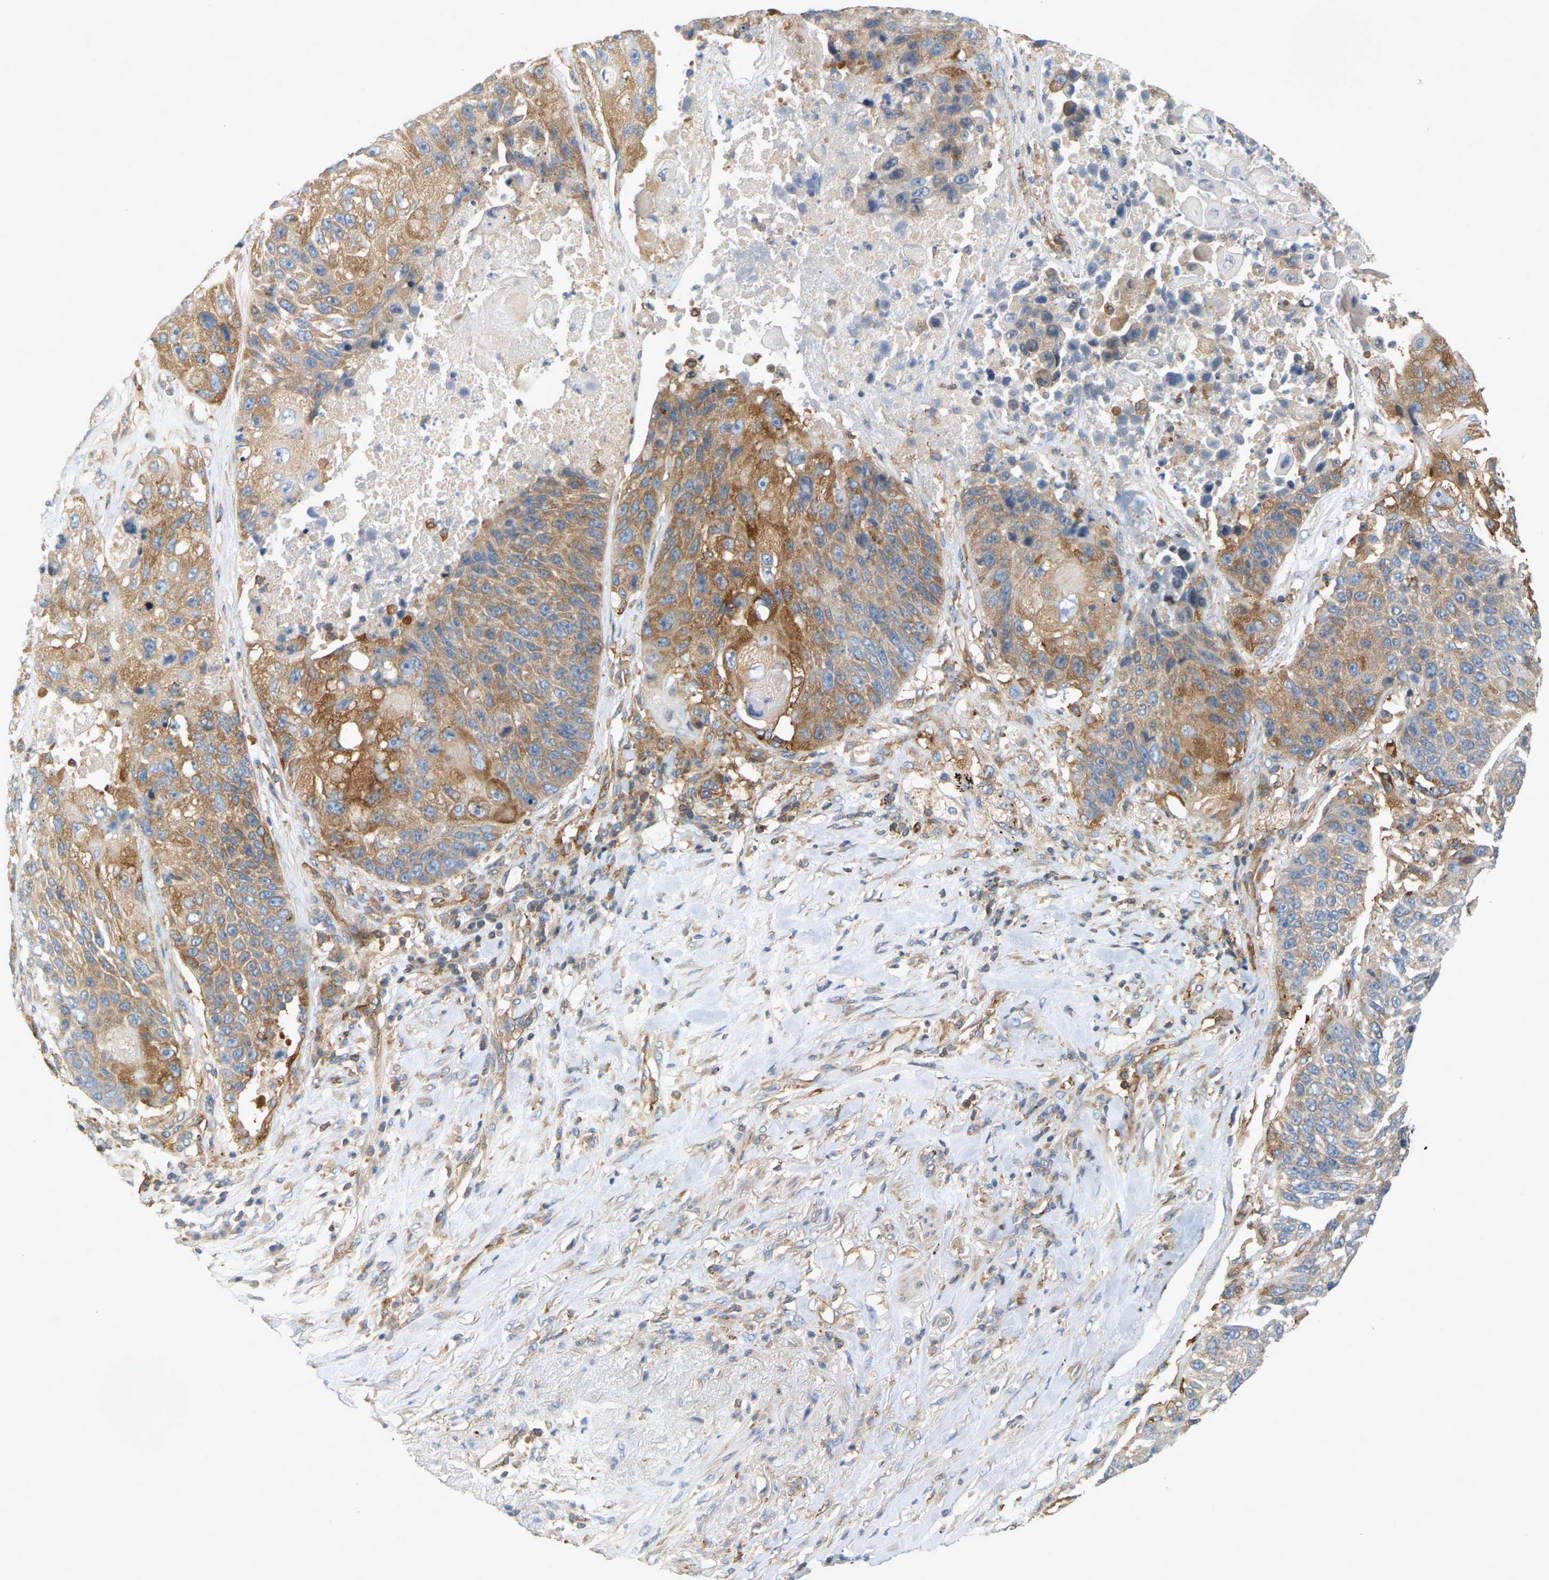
{"staining": {"intensity": "moderate", "quantity": "25%-75%", "location": "cytoplasmic/membranous"}, "tissue": "lung cancer", "cell_type": "Tumor cells", "image_type": "cancer", "snomed": [{"axis": "morphology", "description": "Squamous cell carcinoma, NOS"}, {"axis": "topography", "description": "Lung"}], "caption": "About 25%-75% of tumor cells in squamous cell carcinoma (lung) demonstrate moderate cytoplasmic/membranous protein expression as visualized by brown immunohistochemical staining.", "gene": "AKAP13", "patient": {"sex": "male", "age": 61}}